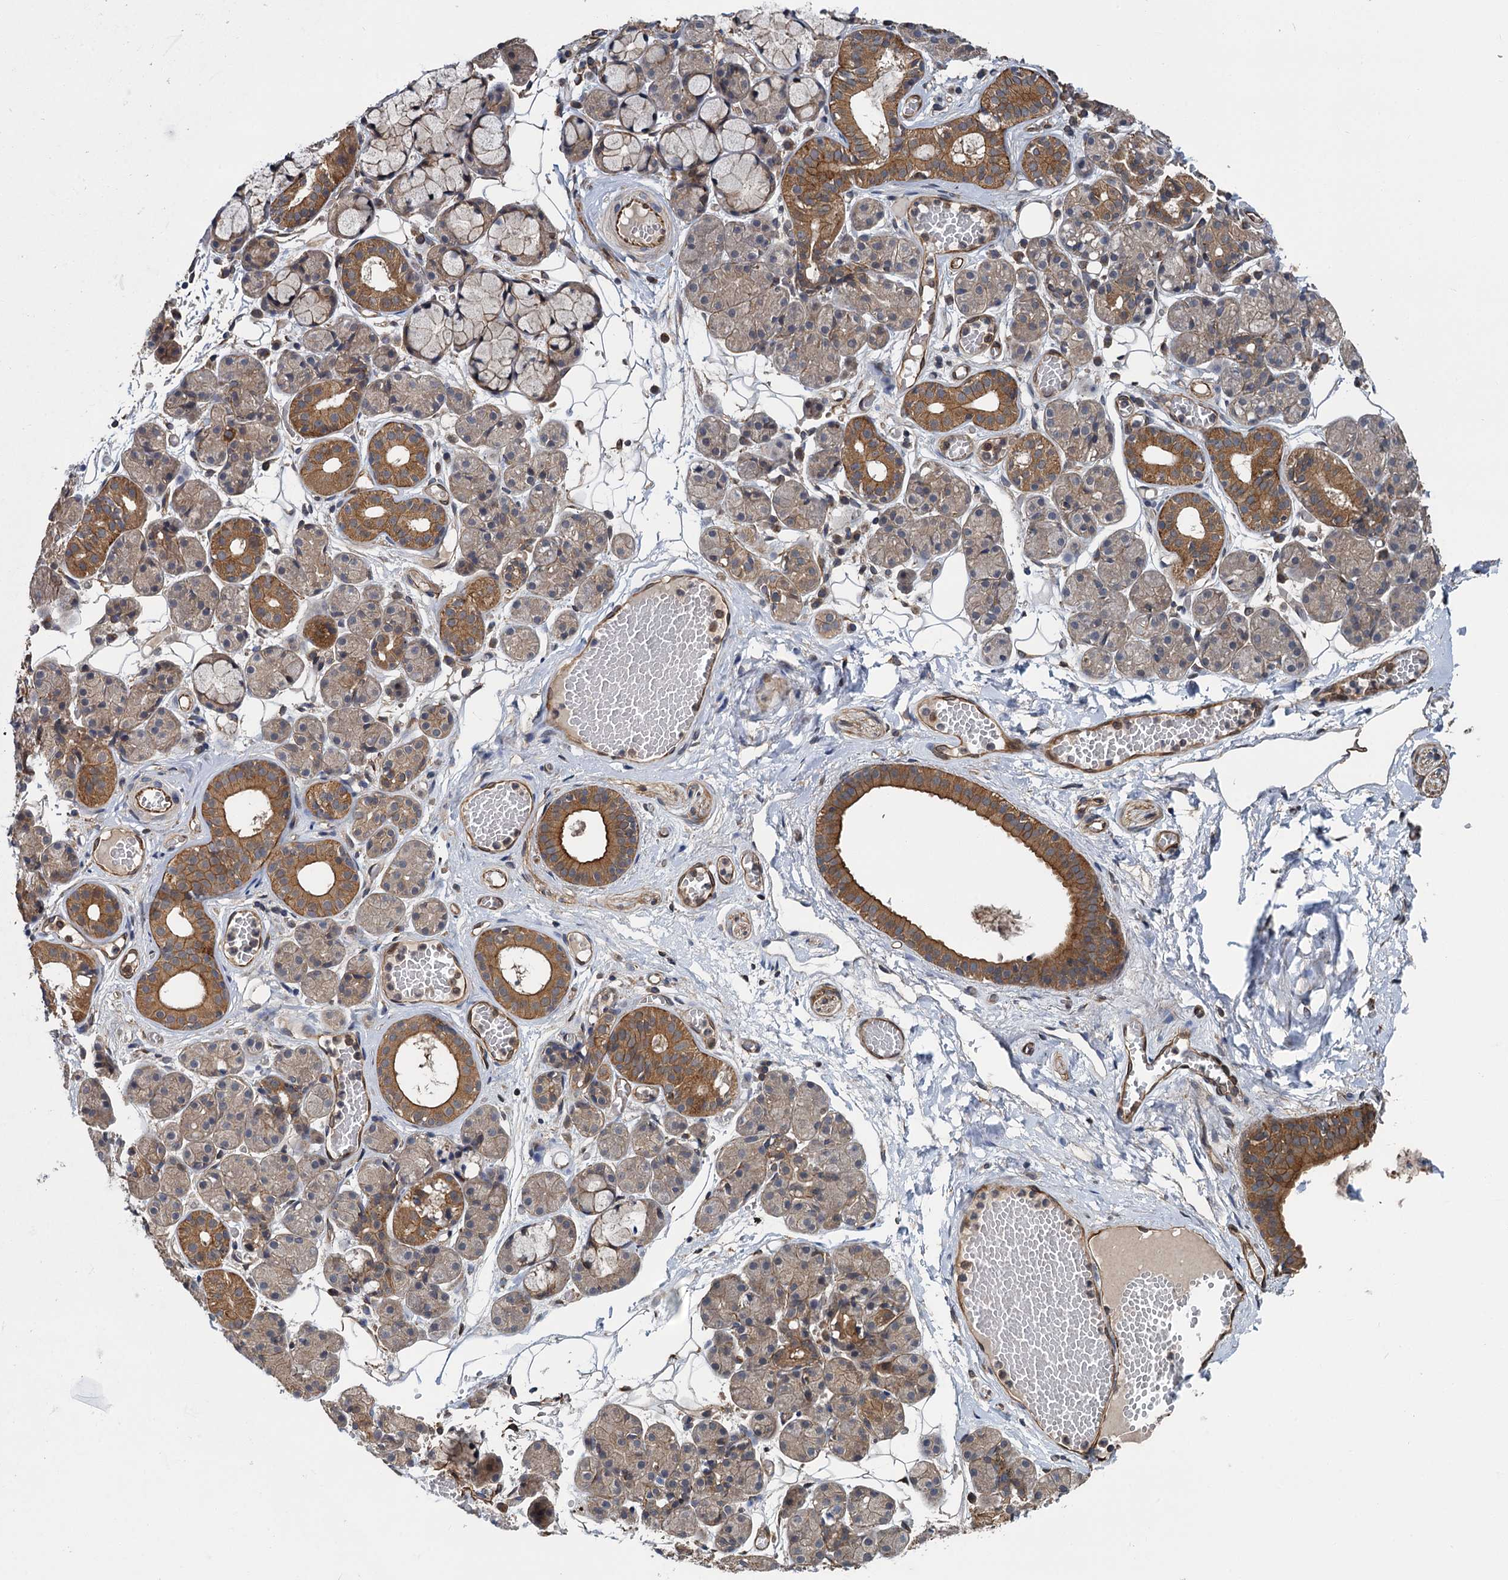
{"staining": {"intensity": "moderate", "quantity": "25%-75%", "location": "cytoplasmic/membranous"}, "tissue": "salivary gland", "cell_type": "Glandular cells", "image_type": "normal", "snomed": [{"axis": "morphology", "description": "Normal tissue, NOS"}, {"axis": "topography", "description": "Salivary gland"}], "caption": "Protein staining demonstrates moderate cytoplasmic/membranous positivity in approximately 25%-75% of glandular cells in normal salivary gland. The staining is performed using DAB (3,3'-diaminobenzidine) brown chromogen to label protein expression. The nuclei are counter-stained blue using hematoxylin.", "gene": "ZFYVE19", "patient": {"sex": "male", "age": 63}}